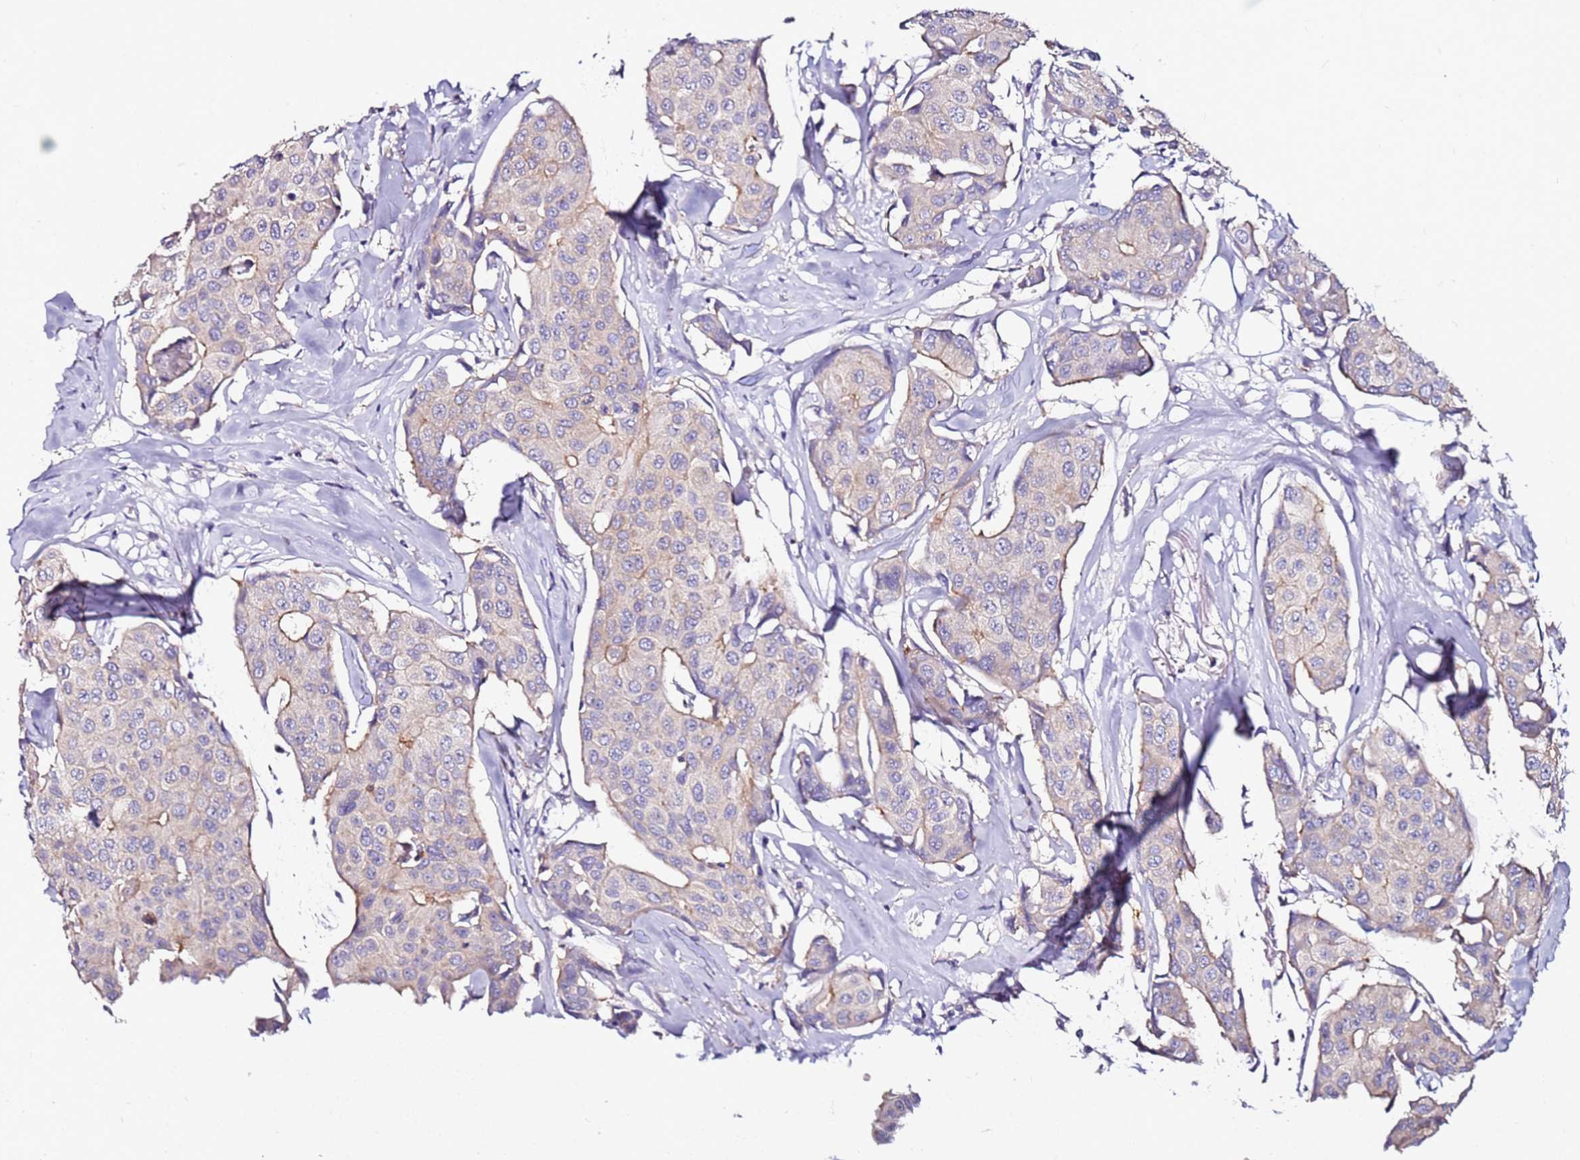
{"staining": {"intensity": "weak", "quantity": "<25%", "location": "cytoplasmic/membranous"}, "tissue": "breast cancer", "cell_type": "Tumor cells", "image_type": "cancer", "snomed": [{"axis": "morphology", "description": "Duct carcinoma"}, {"axis": "topography", "description": "Breast"}], "caption": "Breast intraductal carcinoma was stained to show a protein in brown. There is no significant expression in tumor cells.", "gene": "SRRM5", "patient": {"sex": "female", "age": 80}}